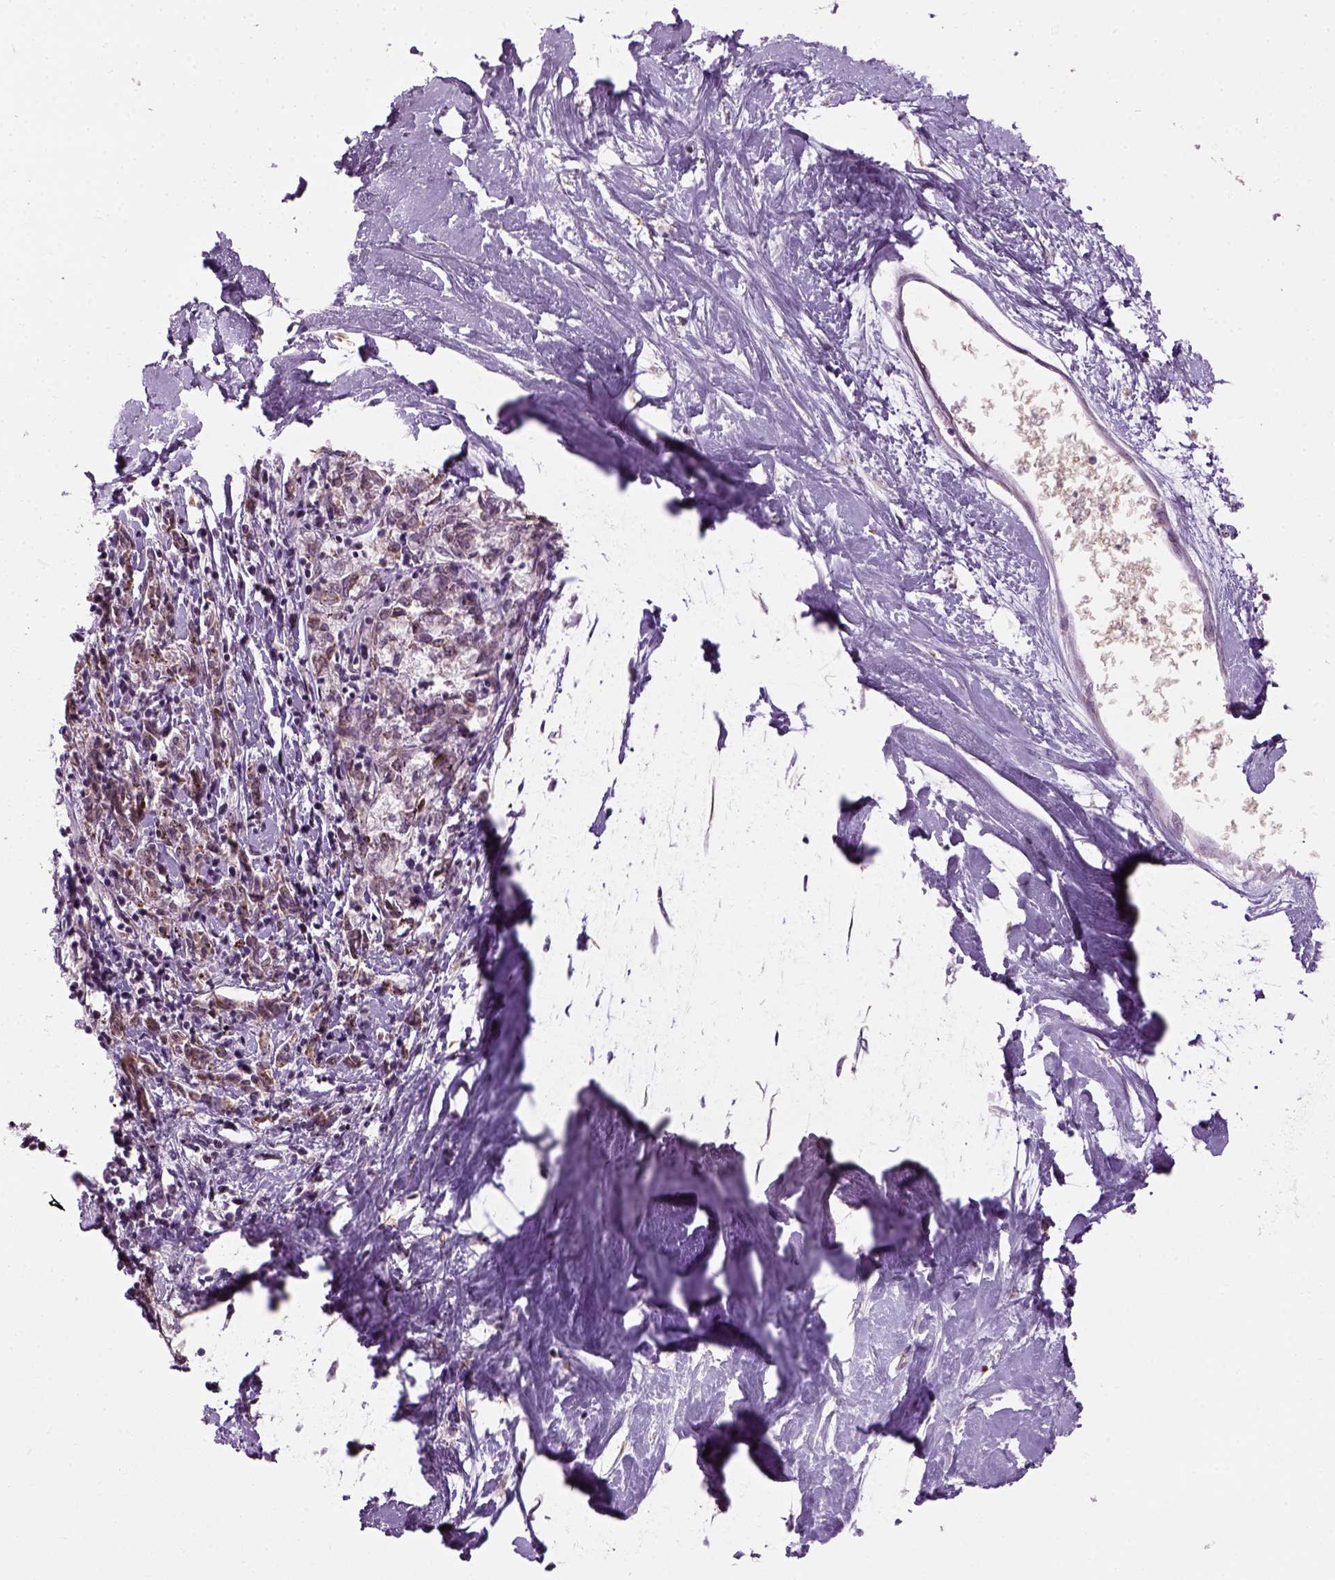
{"staining": {"intensity": "weak", "quantity": "25%-75%", "location": "cytoplasmic/membranous"}, "tissue": "melanoma", "cell_type": "Tumor cells", "image_type": "cancer", "snomed": [{"axis": "morphology", "description": "Malignant melanoma, NOS"}, {"axis": "topography", "description": "Skin"}], "caption": "A low amount of weak cytoplasmic/membranous staining is identified in approximately 25%-75% of tumor cells in melanoma tissue.", "gene": "XK", "patient": {"sex": "female", "age": 72}}